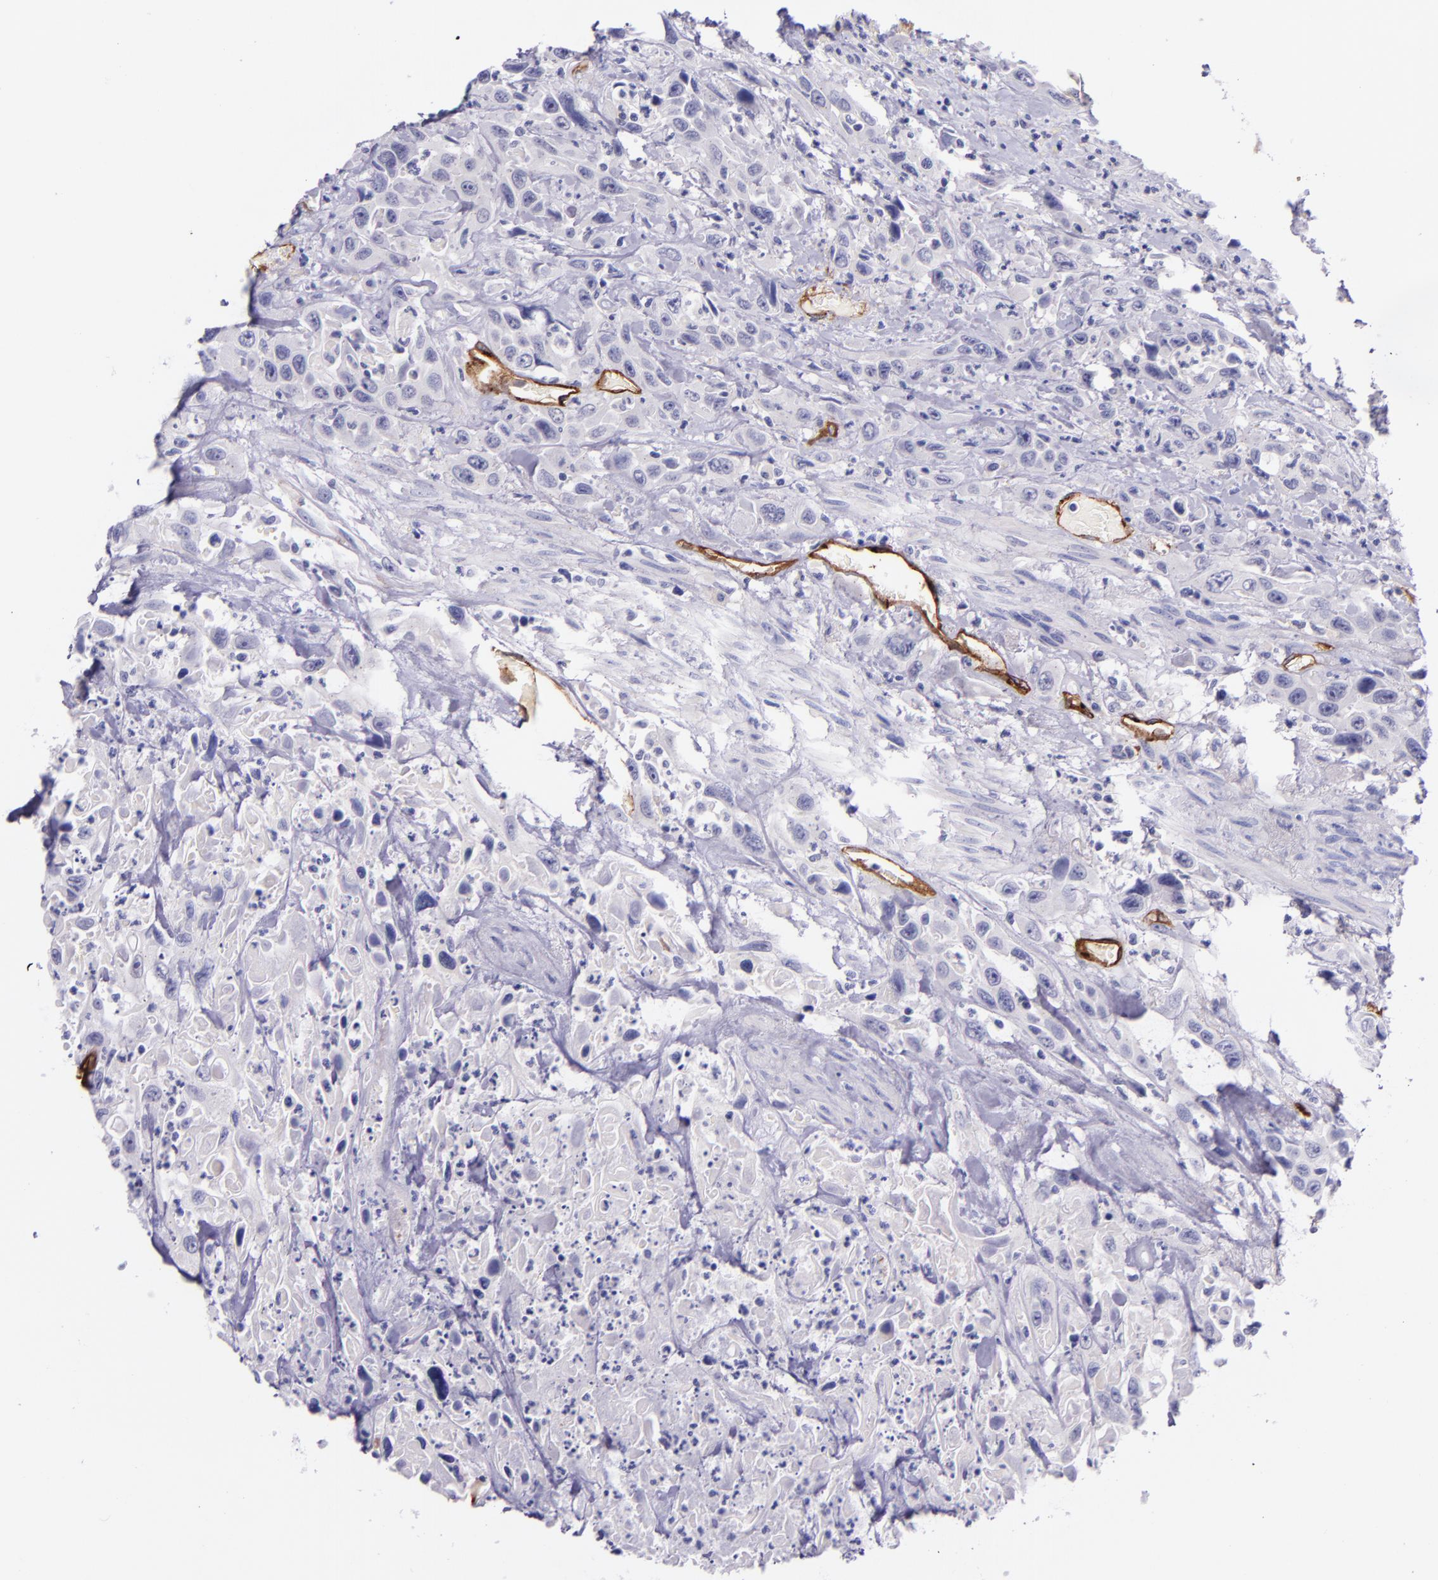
{"staining": {"intensity": "negative", "quantity": "none", "location": "none"}, "tissue": "urothelial cancer", "cell_type": "Tumor cells", "image_type": "cancer", "snomed": [{"axis": "morphology", "description": "Urothelial carcinoma, High grade"}, {"axis": "topography", "description": "Urinary bladder"}], "caption": "Tumor cells are negative for brown protein staining in urothelial cancer.", "gene": "NOS3", "patient": {"sex": "female", "age": 84}}